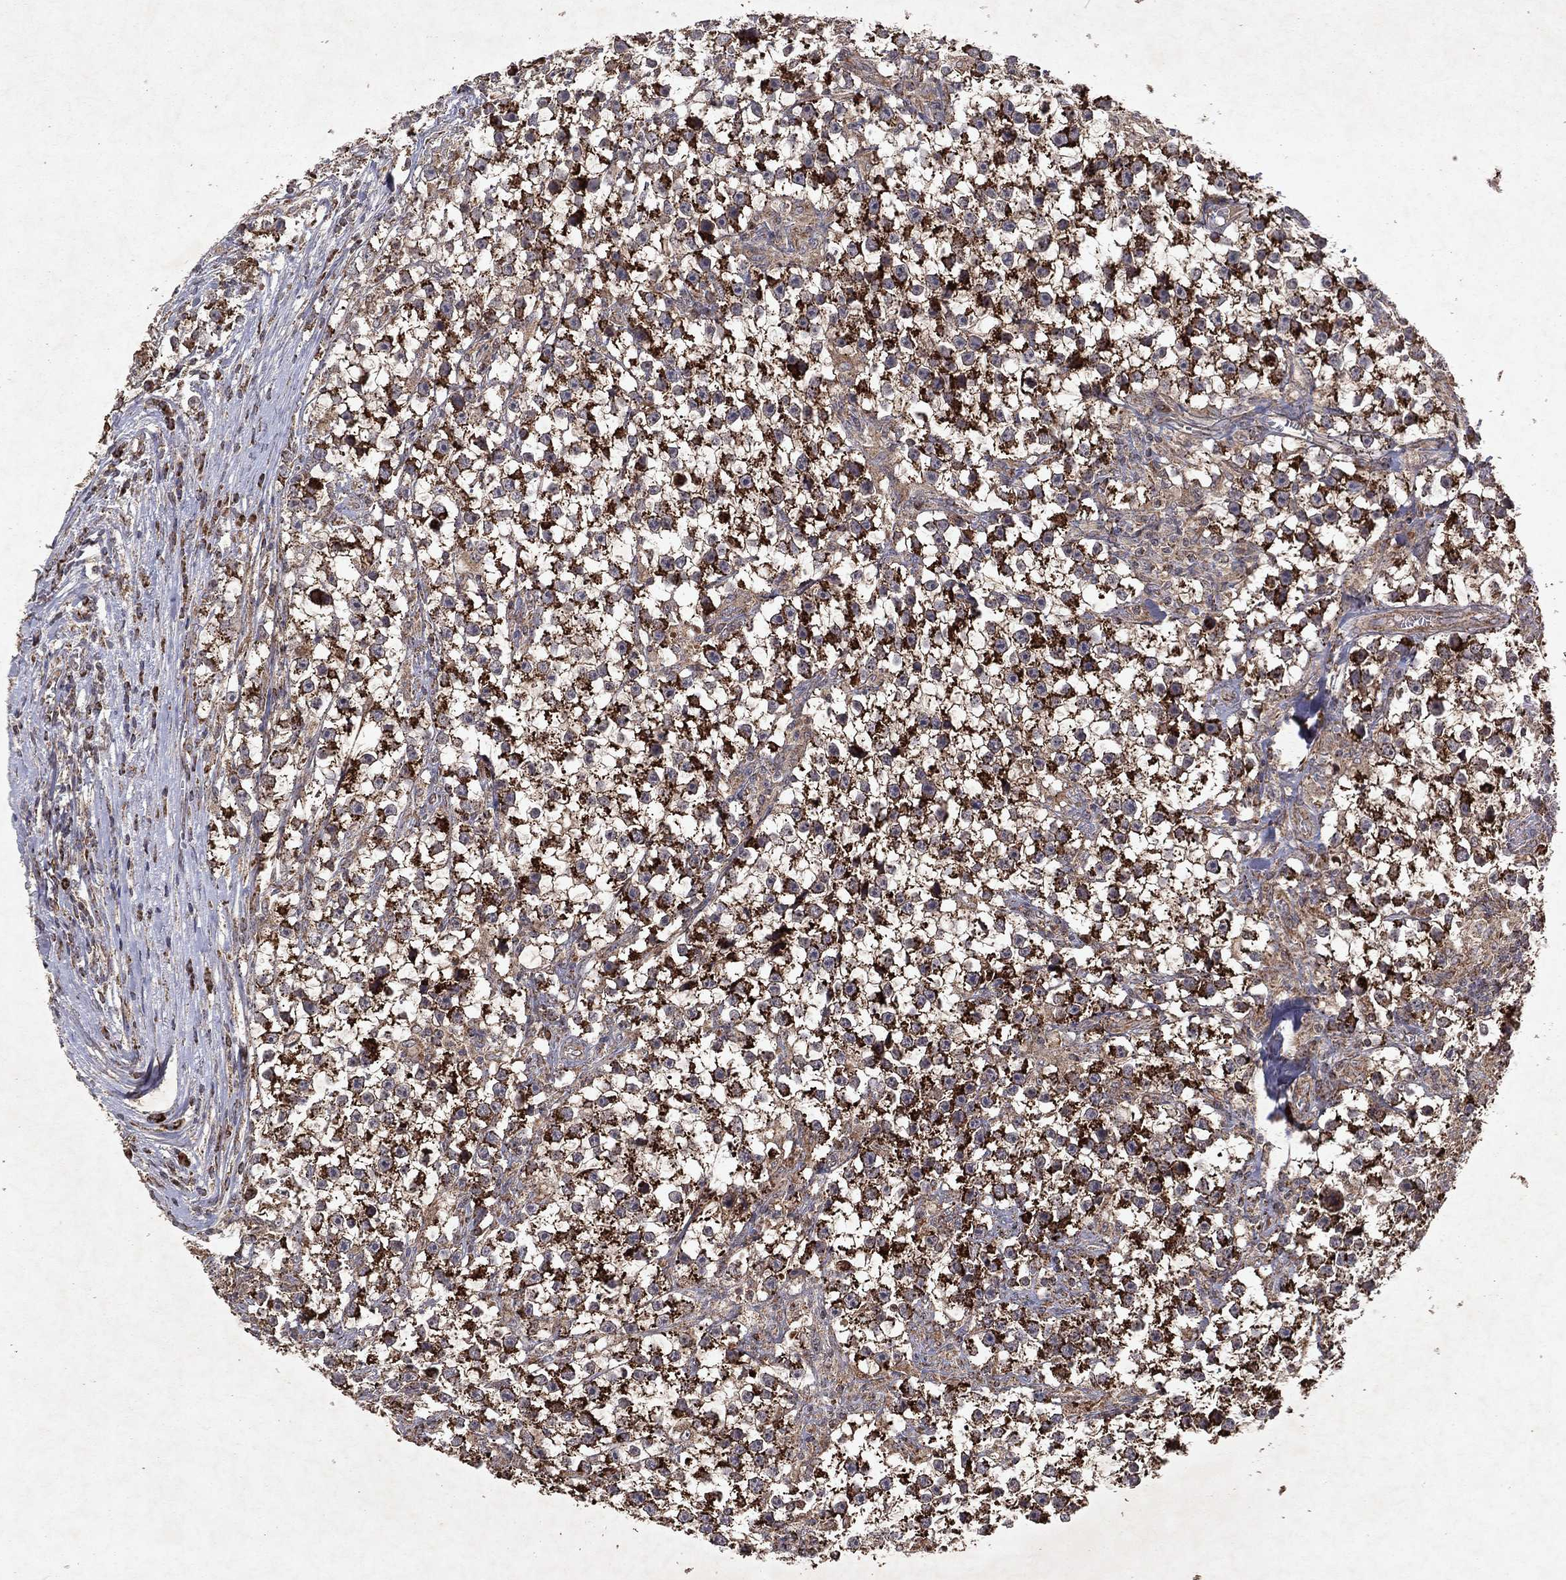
{"staining": {"intensity": "strong", "quantity": "25%-75%", "location": "cytoplasmic/membranous"}, "tissue": "testis cancer", "cell_type": "Tumor cells", "image_type": "cancer", "snomed": [{"axis": "morphology", "description": "Seminoma, NOS"}, {"axis": "topography", "description": "Testis"}], "caption": "This image exhibits seminoma (testis) stained with immunohistochemistry (IHC) to label a protein in brown. The cytoplasmic/membranous of tumor cells show strong positivity for the protein. Nuclei are counter-stained blue.", "gene": "PYROXD2", "patient": {"sex": "male", "age": 59}}